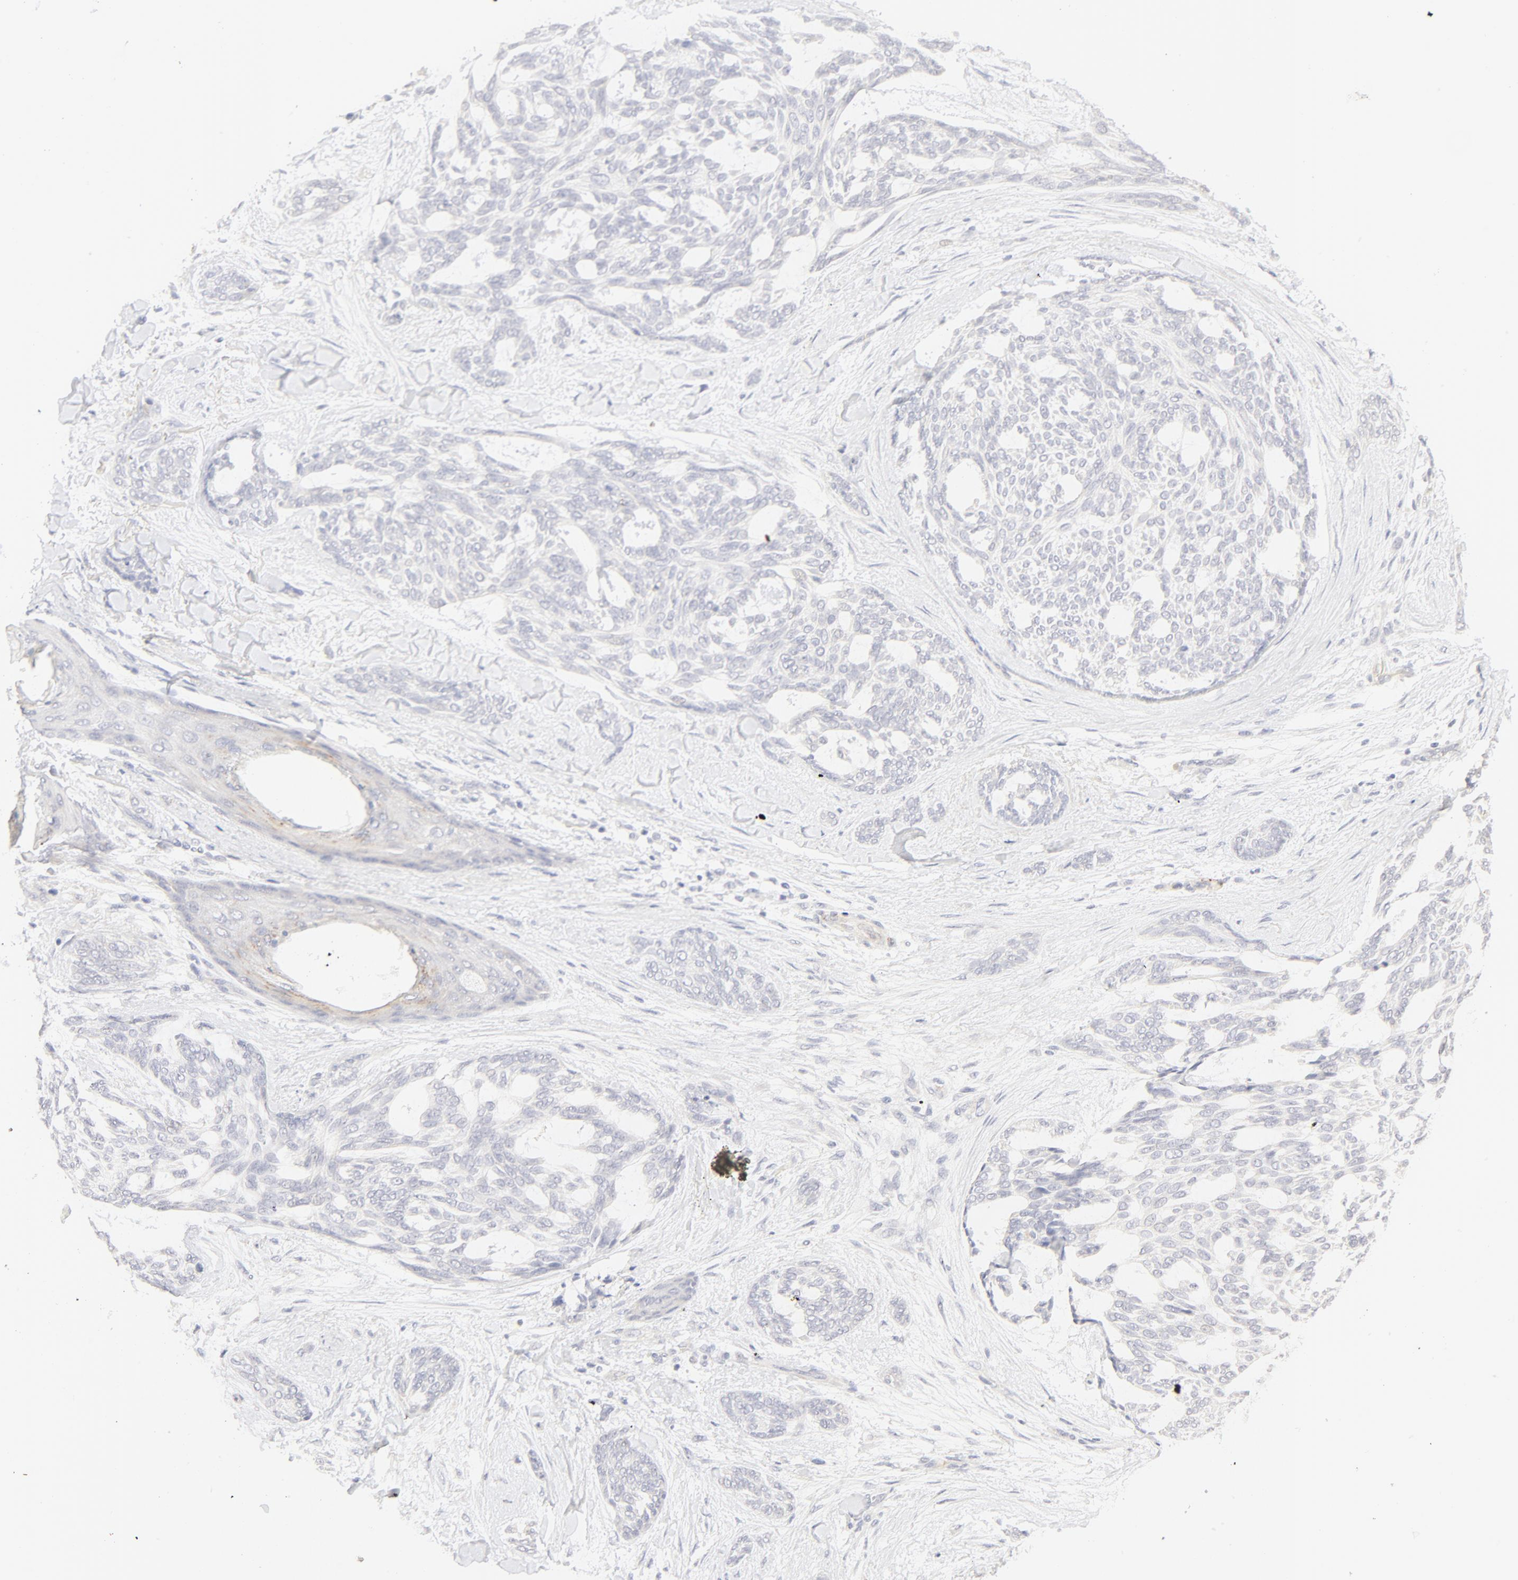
{"staining": {"intensity": "negative", "quantity": "none", "location": "none"}, "tissue": "skin cancer", "cell_type": "Tumor cells", "image_type": "cancer", "snomed": [{"axis": "morphology", "description": "Normal tissue, NOS"}, {"axis": "morphology", "description": "Basal cell carcinoma"}, {"axis": "topography", "description": "Skin"}], "caption": "Immunohistochemical staining of skin basal cell carcinoma reveals no significant staining in tumor cells.", "gene": "NKX2-2", "patient": {"sex": "female", "age": 71}}